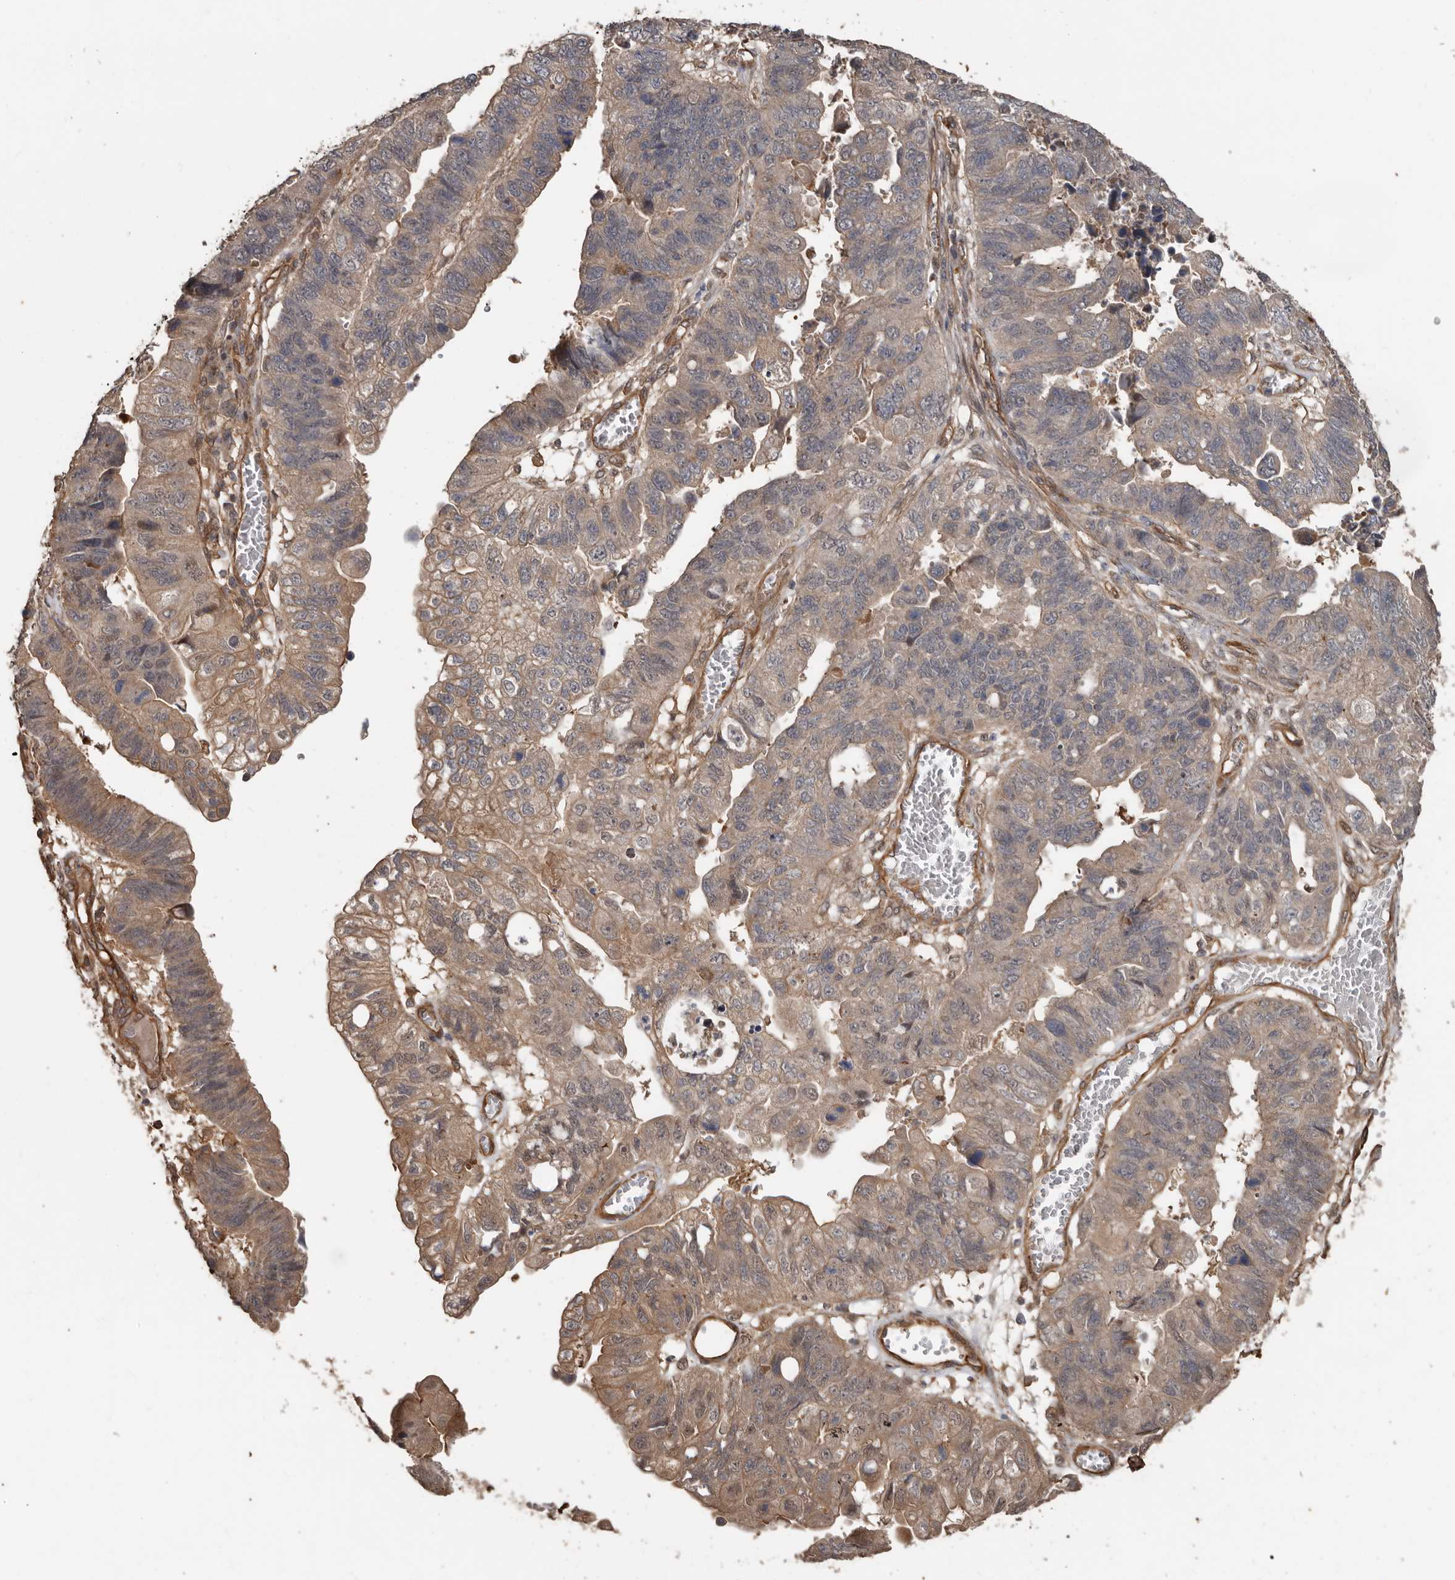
{"staining": {"intensity": "moderate", "quantity": "<25%", "location": "cytoplasmic/membranous"}, "tissue": "stomach cancer", "cell_type": "Tumor cells", "image_type": "cancer", "snomed": [{"axis": "morphology", "description": "Adenocarcinoma, NOS"}, {"axis": "topography", "description": "Stomach"}], "caption": "Stomach adenocarcinoma was stained to show a protein in brown. There is low levels of moderate cytoplasmic/membranous staining in about <25% of tumor cells. The protein of interest is shown in brown color, while the nuclei are stained blue.", "gene": "EXOC3L1", "patient": {"sex": "male", "age": 59}}